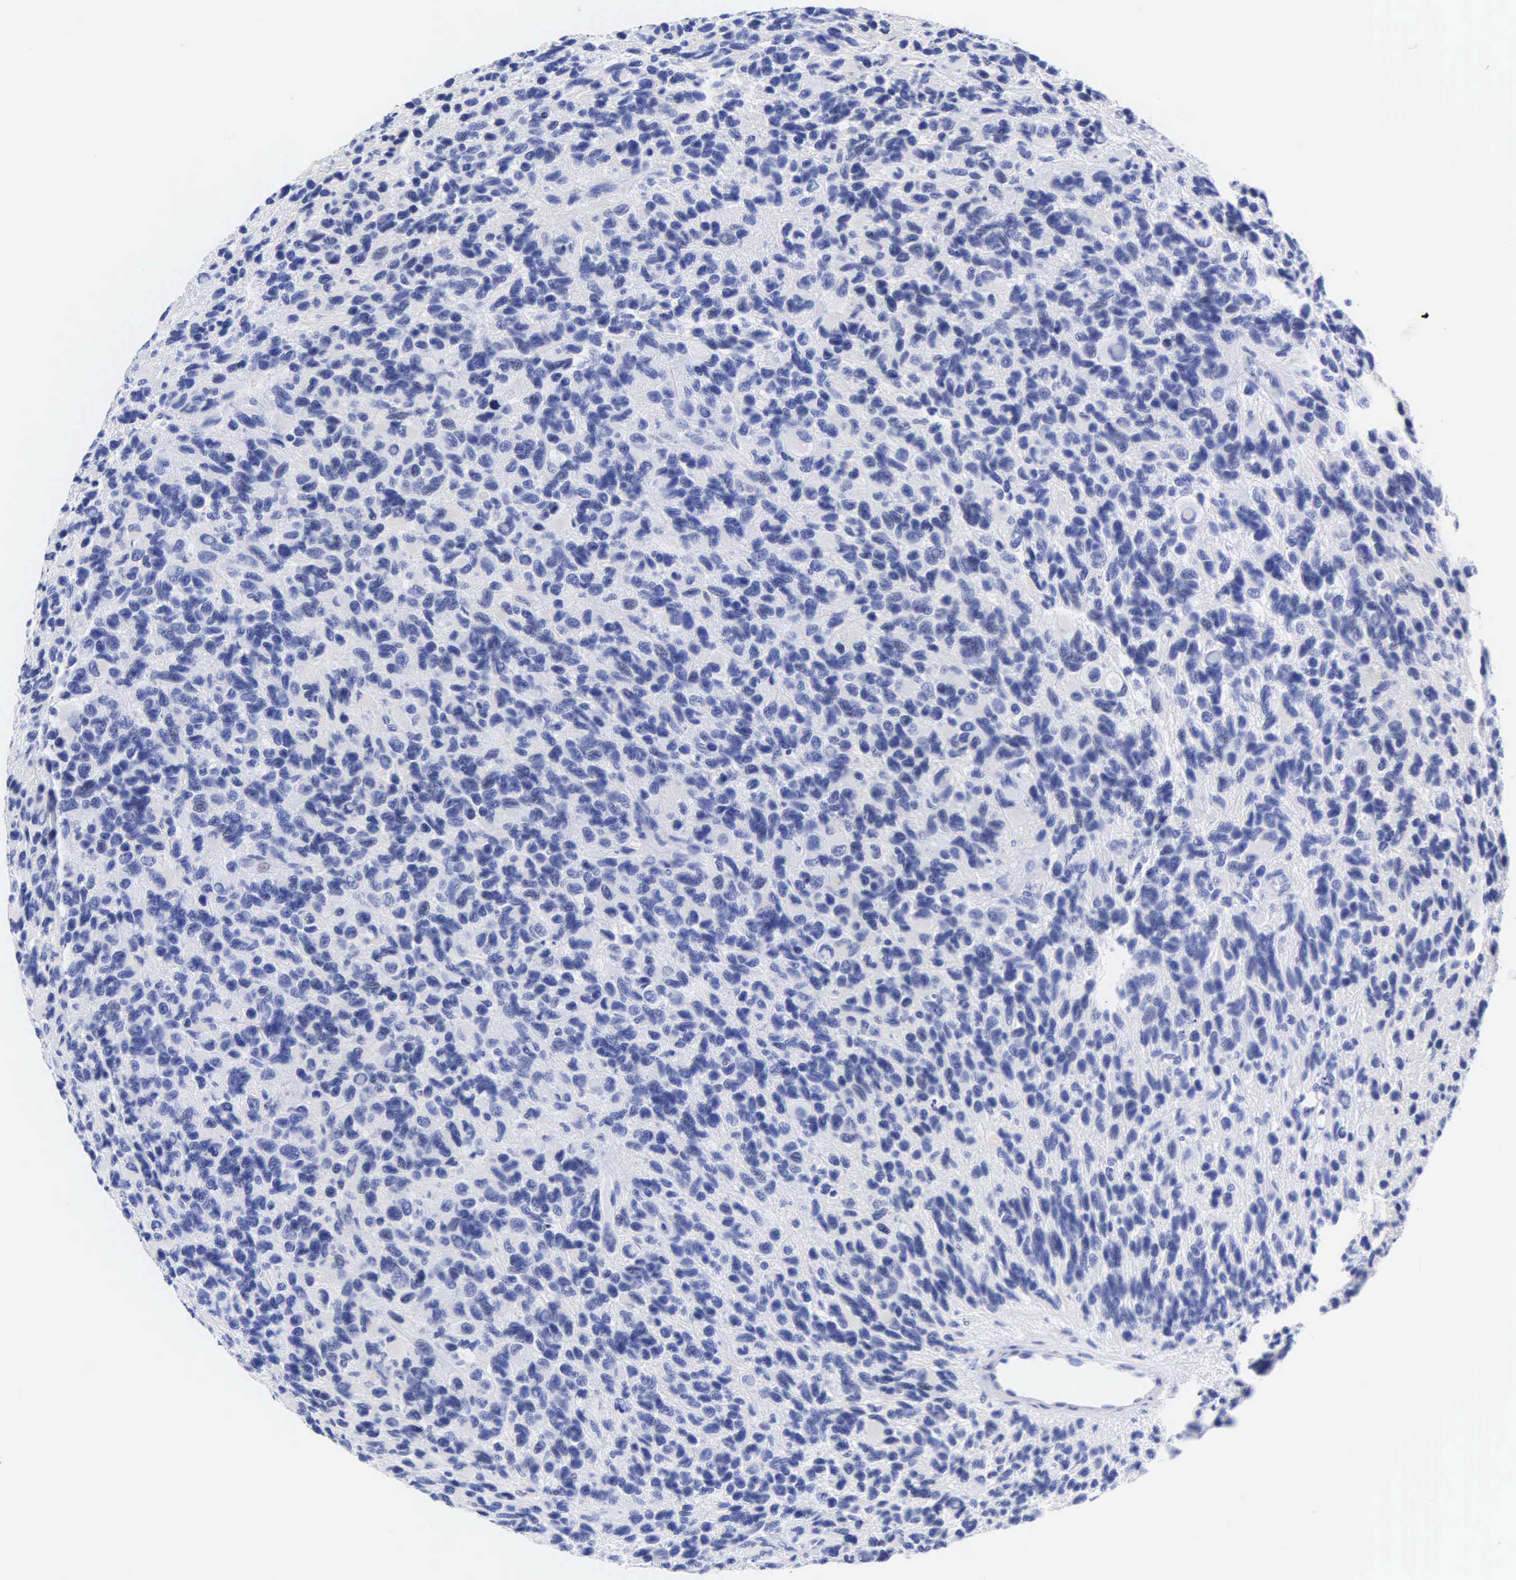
{"staining": {"intensity": "negative", "quantity": "none", "location": "none"}, "tissue": "glioma", "cell_type": "Tumor cells", "image_type": "cancer", "snomed": [{"axis": "morphology", "description": "Glioma, malignant, High grade"}, {"axis": "topography", "description": "Brain"}], "caption": "Micrograph shows no protein positivity in tumor cells of malignant glioma (high-grade) tissue.", "gene": "DES", "patient": {"sex": "male", "age": 77}}